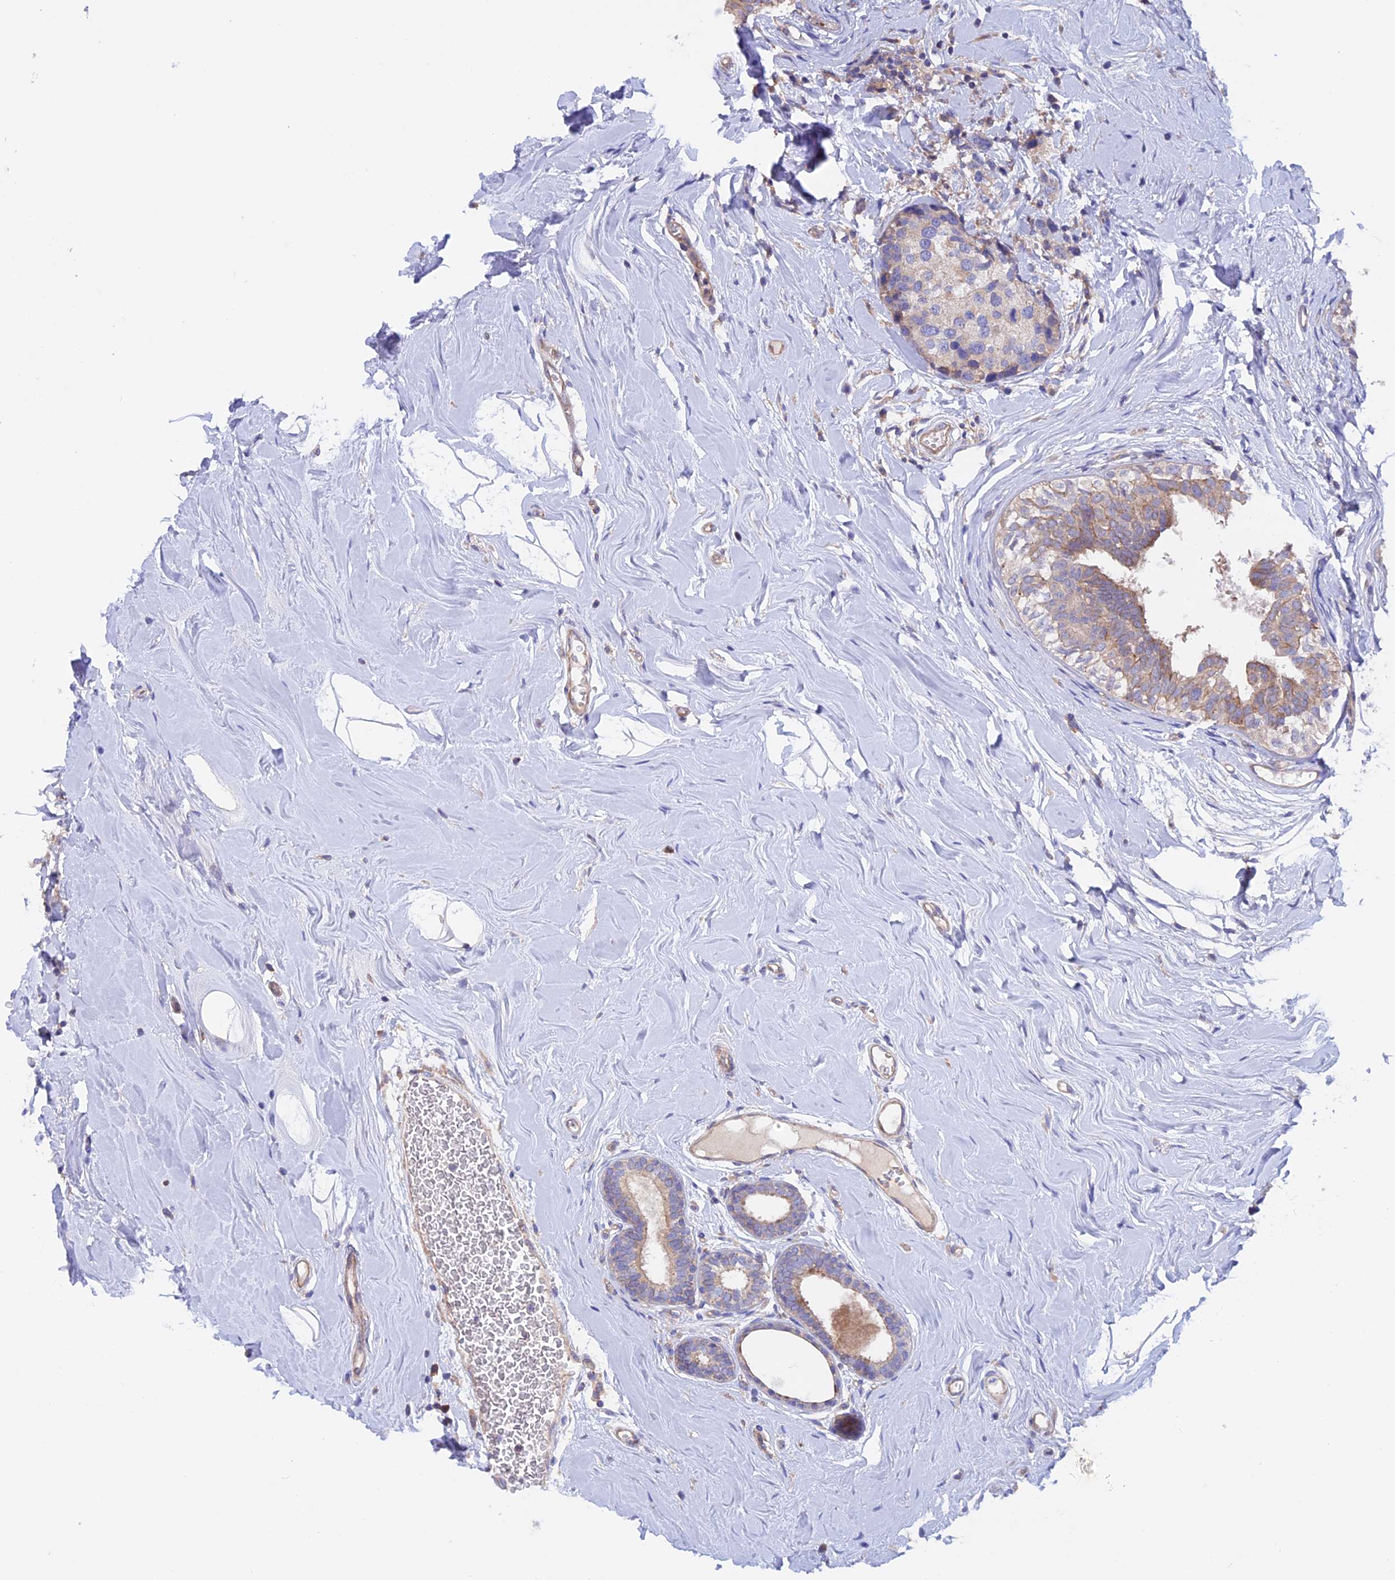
{"staining": {"intensity": "weak", "quantity": "<25%", "location": "cytoplasmic/membranous"}, "tissue": "breast cancer", "cell_type": "Tumor cells", "image_type": "cancer", "snomed": [{"axis": "morphology", "description": "Lobular carcinoma"}, {"axis": "topography", "description": "Breast"}], "caption": "The immunohistochemistry micrograph has no significant staining in tumor cells of breast cancer (lobular carcinoma) tissue.", "gene": "HYCC1", "patient": {"sex": "female", "age": 59}}